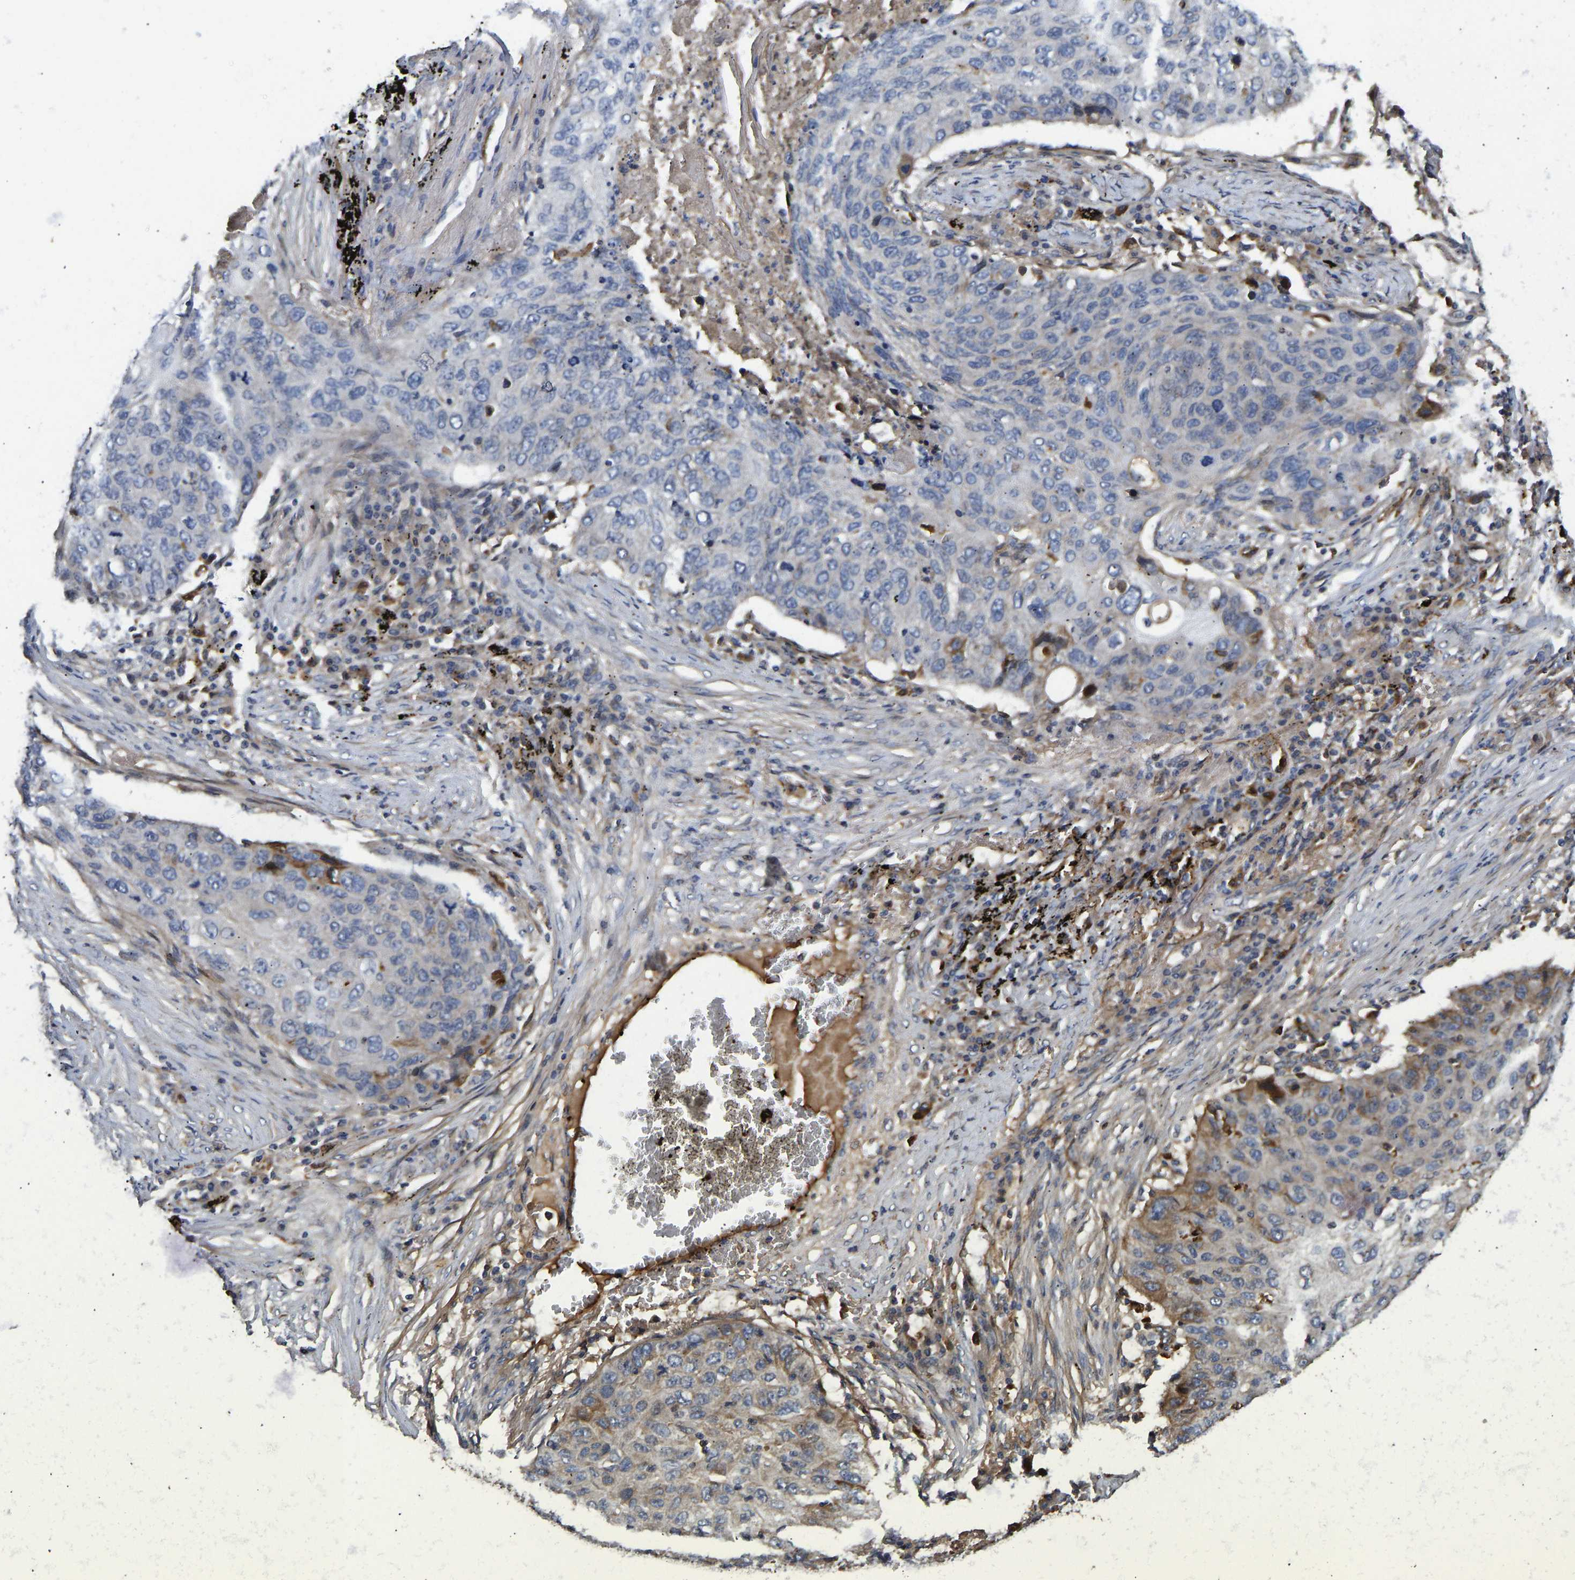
{"staining": {"intensity": "negative", "quantity": "none", "location": "none"}, "tissue": "lung cancer", "cell_type": "Tumor cells", "image_type": "cancer", "snomed": [{"axis": "morphology", "description": "Squamous cell carcinoma, NOS"}, {"axis": "topography", "description": "Lung"}], "caption": "This image is of lung cancer stained with IHC to label a protein in brown with the nuclei are counter-stained blue. There is no staining in tumor cells. Brightfield microscopy of immunohistochemistry (IHC) stained with DAB (brown) and hematoxylin (blue), captured at high magnification.", "gene": "VCPKMT", "patient": {"sex": "female", "age": 63}}